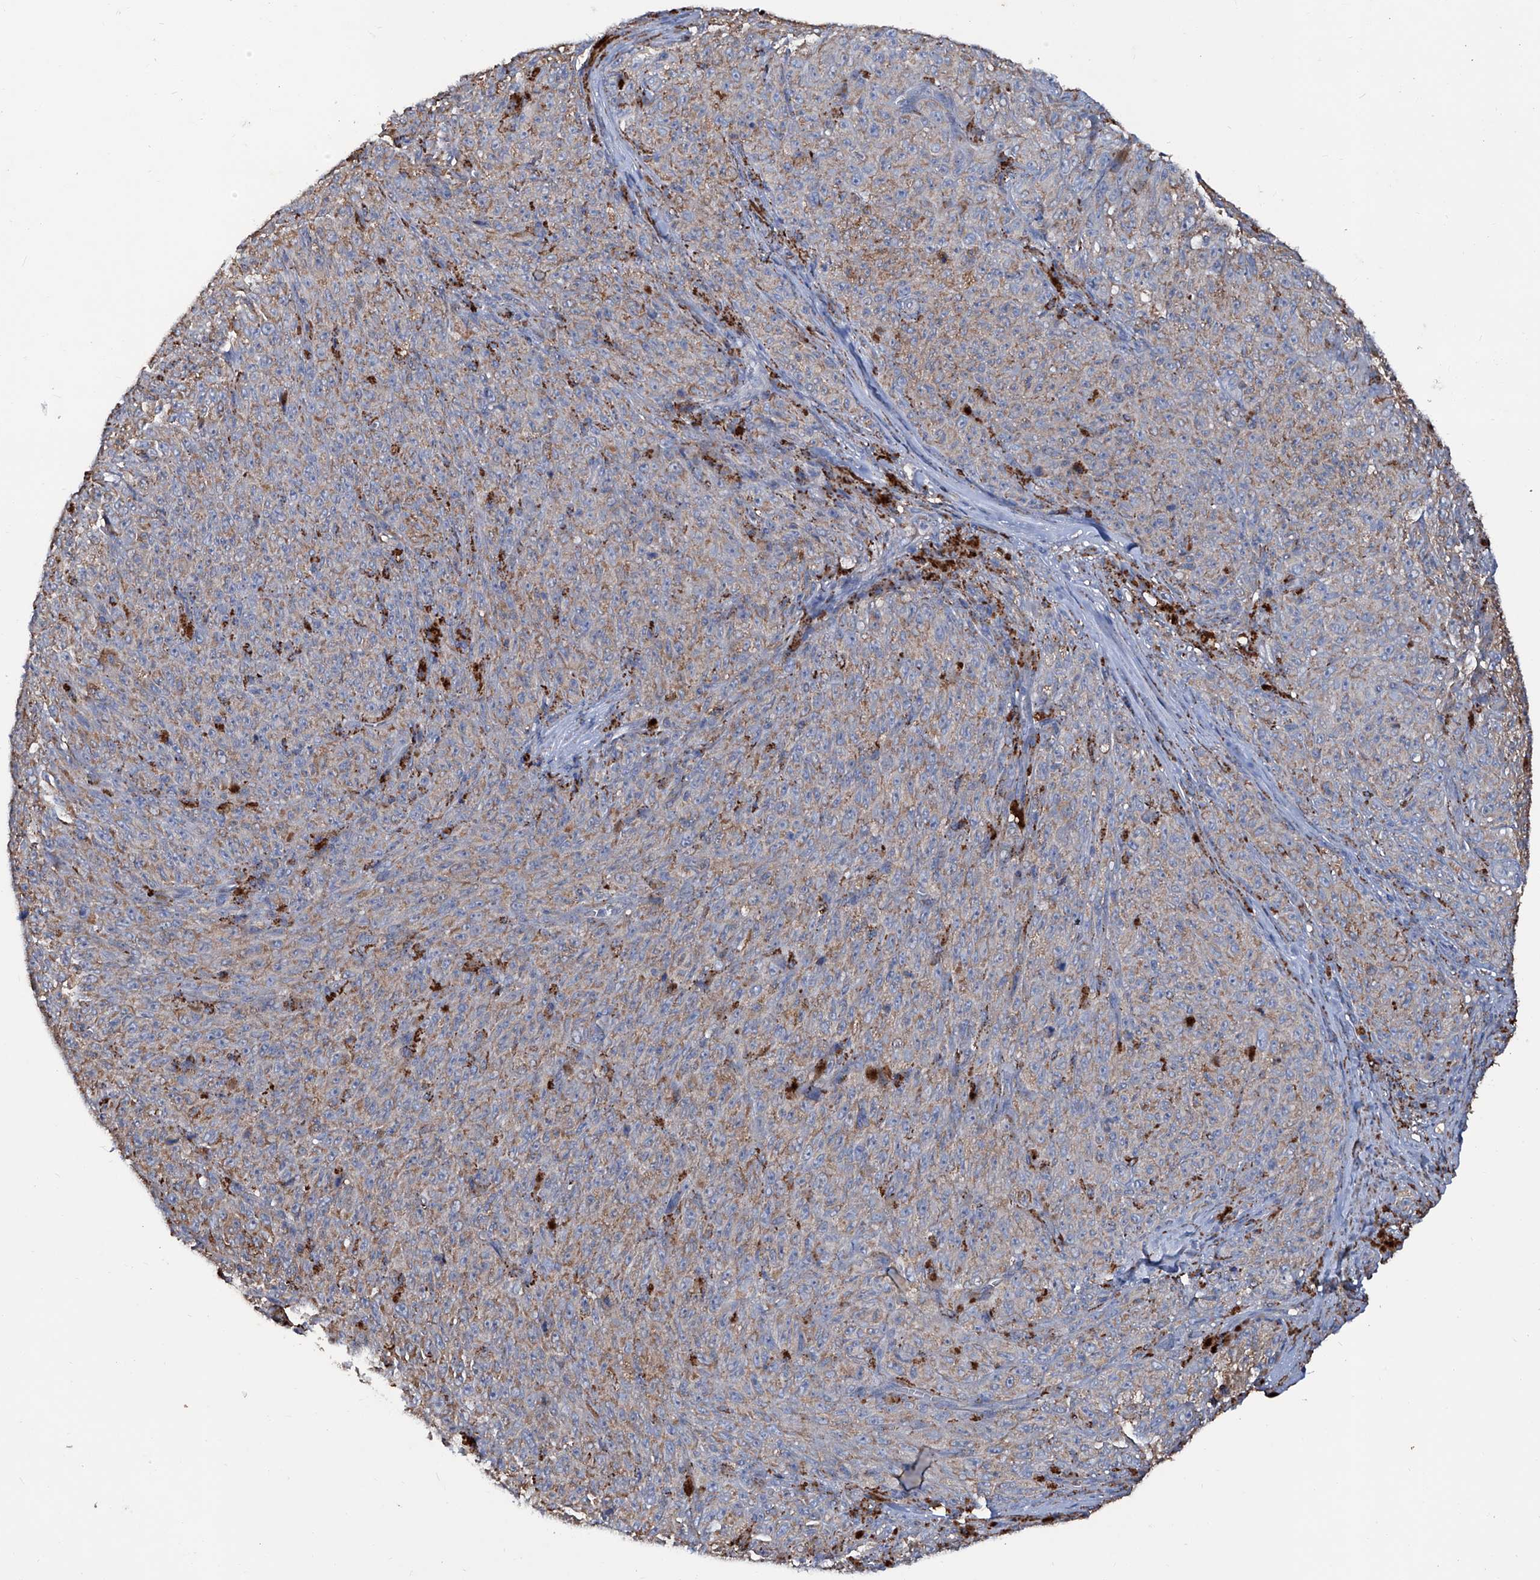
{"staining": {"intensity": "moderate", "quantity": "25%-75%", "location": "cytoplasmic/membranous"}, "tissue": "melanoma", "cell_type": "Tumor cells", "image_type": "cancer", "snomed": [{"axis": "morphology", "description": "Malignant melanoma, NOS"}, {"axis": "topography", "description": "Skin"}], "caption": "A micrograph of melanoma stained for a protein displays moderate cytoplasmic/membranous brown staining in tumor cells.", "gene": "NHS", "patient": {"sex": "female", "age": 82}}